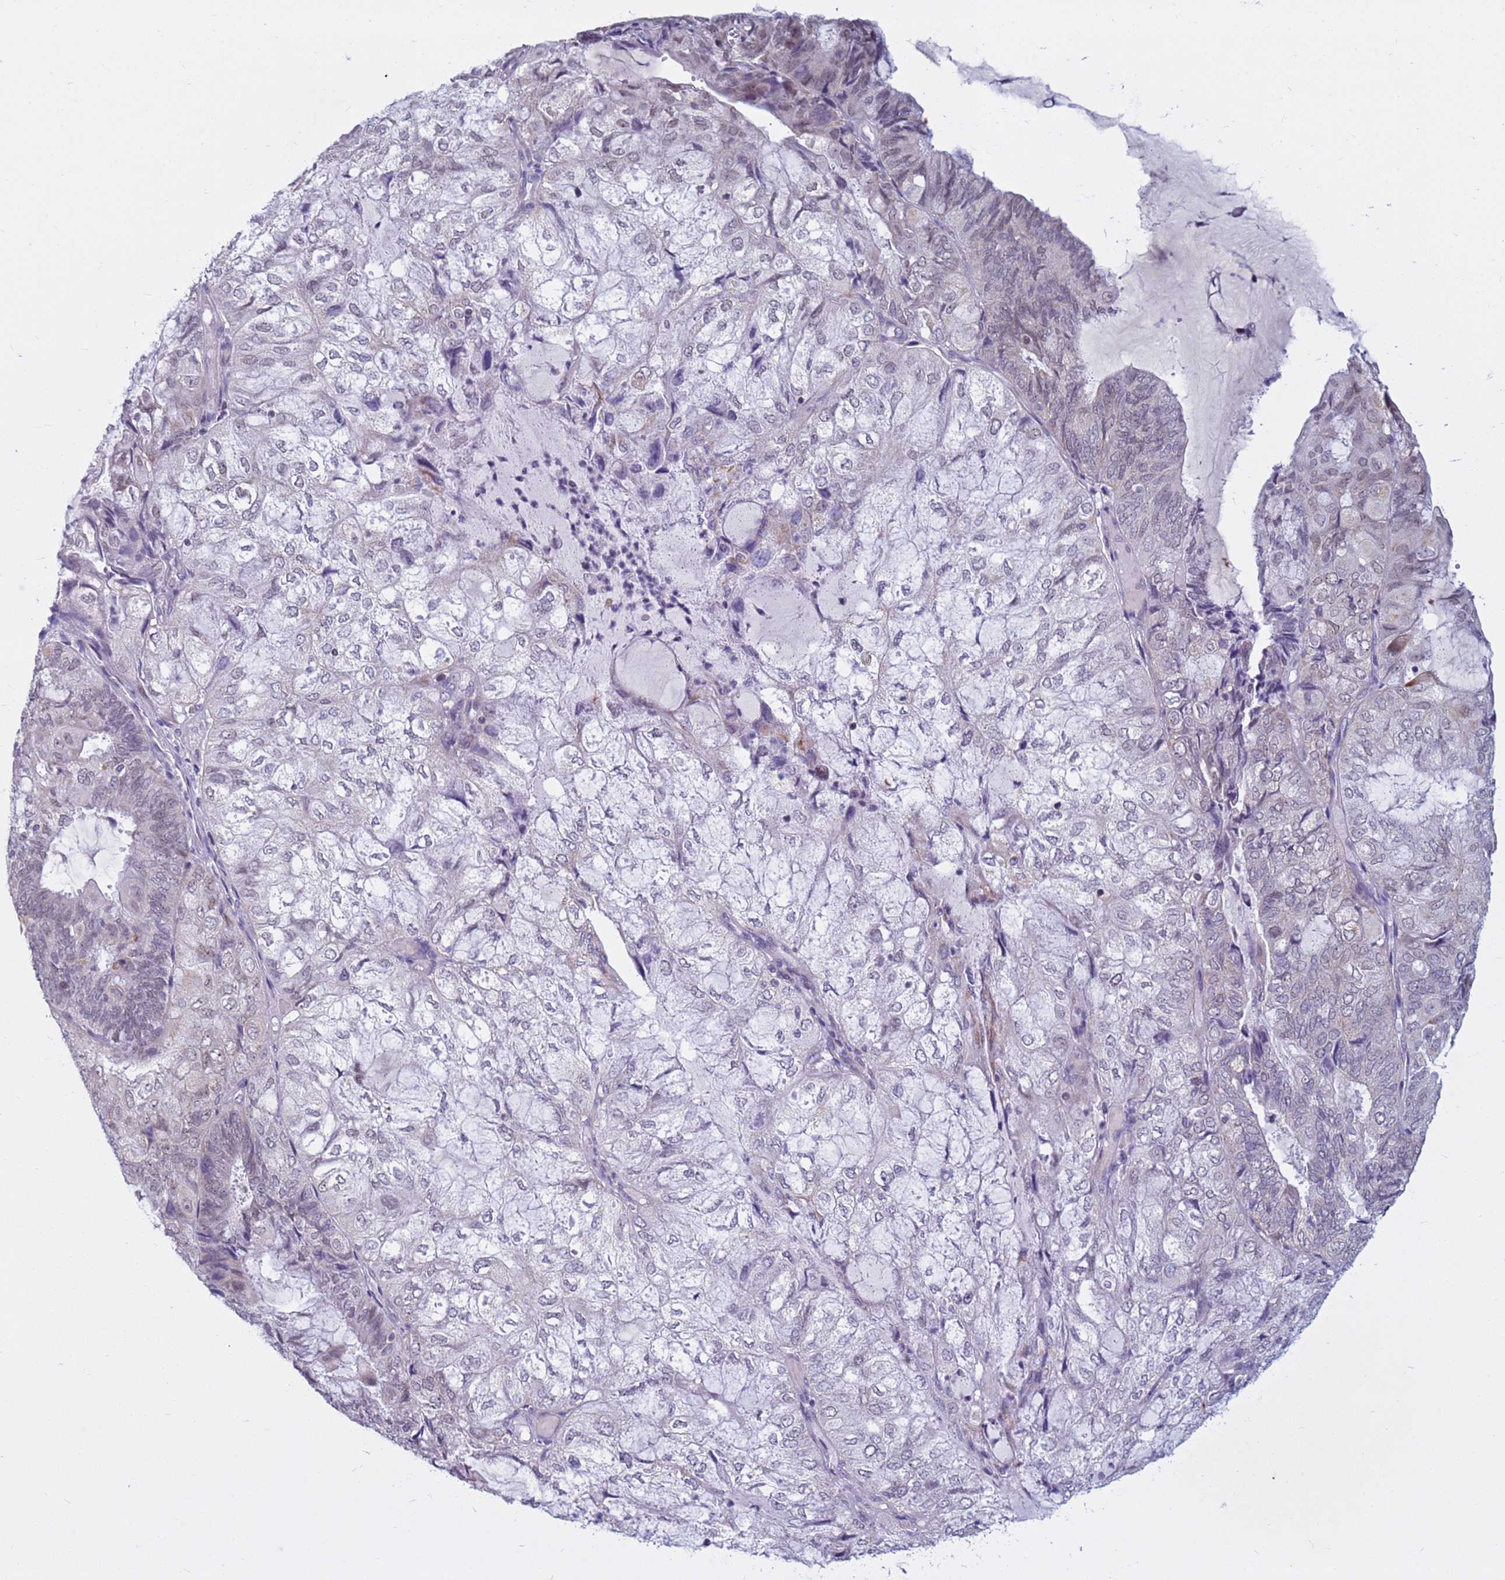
{"staining": {"intensity": "weak", "quantity": "<25%", "location": "cytoplasmic/membranous,nuclear"}, "tissue": "endometrial cancer", "cell_type": "Tumor cells", "image_type": "cancer", "snomed": [{"axis": "morphology", "description": "Adenocarcinoma, NOS"}, {"axis": "topography", "description": "Endometrium"}], "caption": "A micrograph of human endometrial cancer is negative for staining in tumor cells. (DAB immunohistochemistry visualized using brightfield microscopy, high magnification).", "gene": "CDK2AP2", "patient": {"sex": "female", "age": 81}}